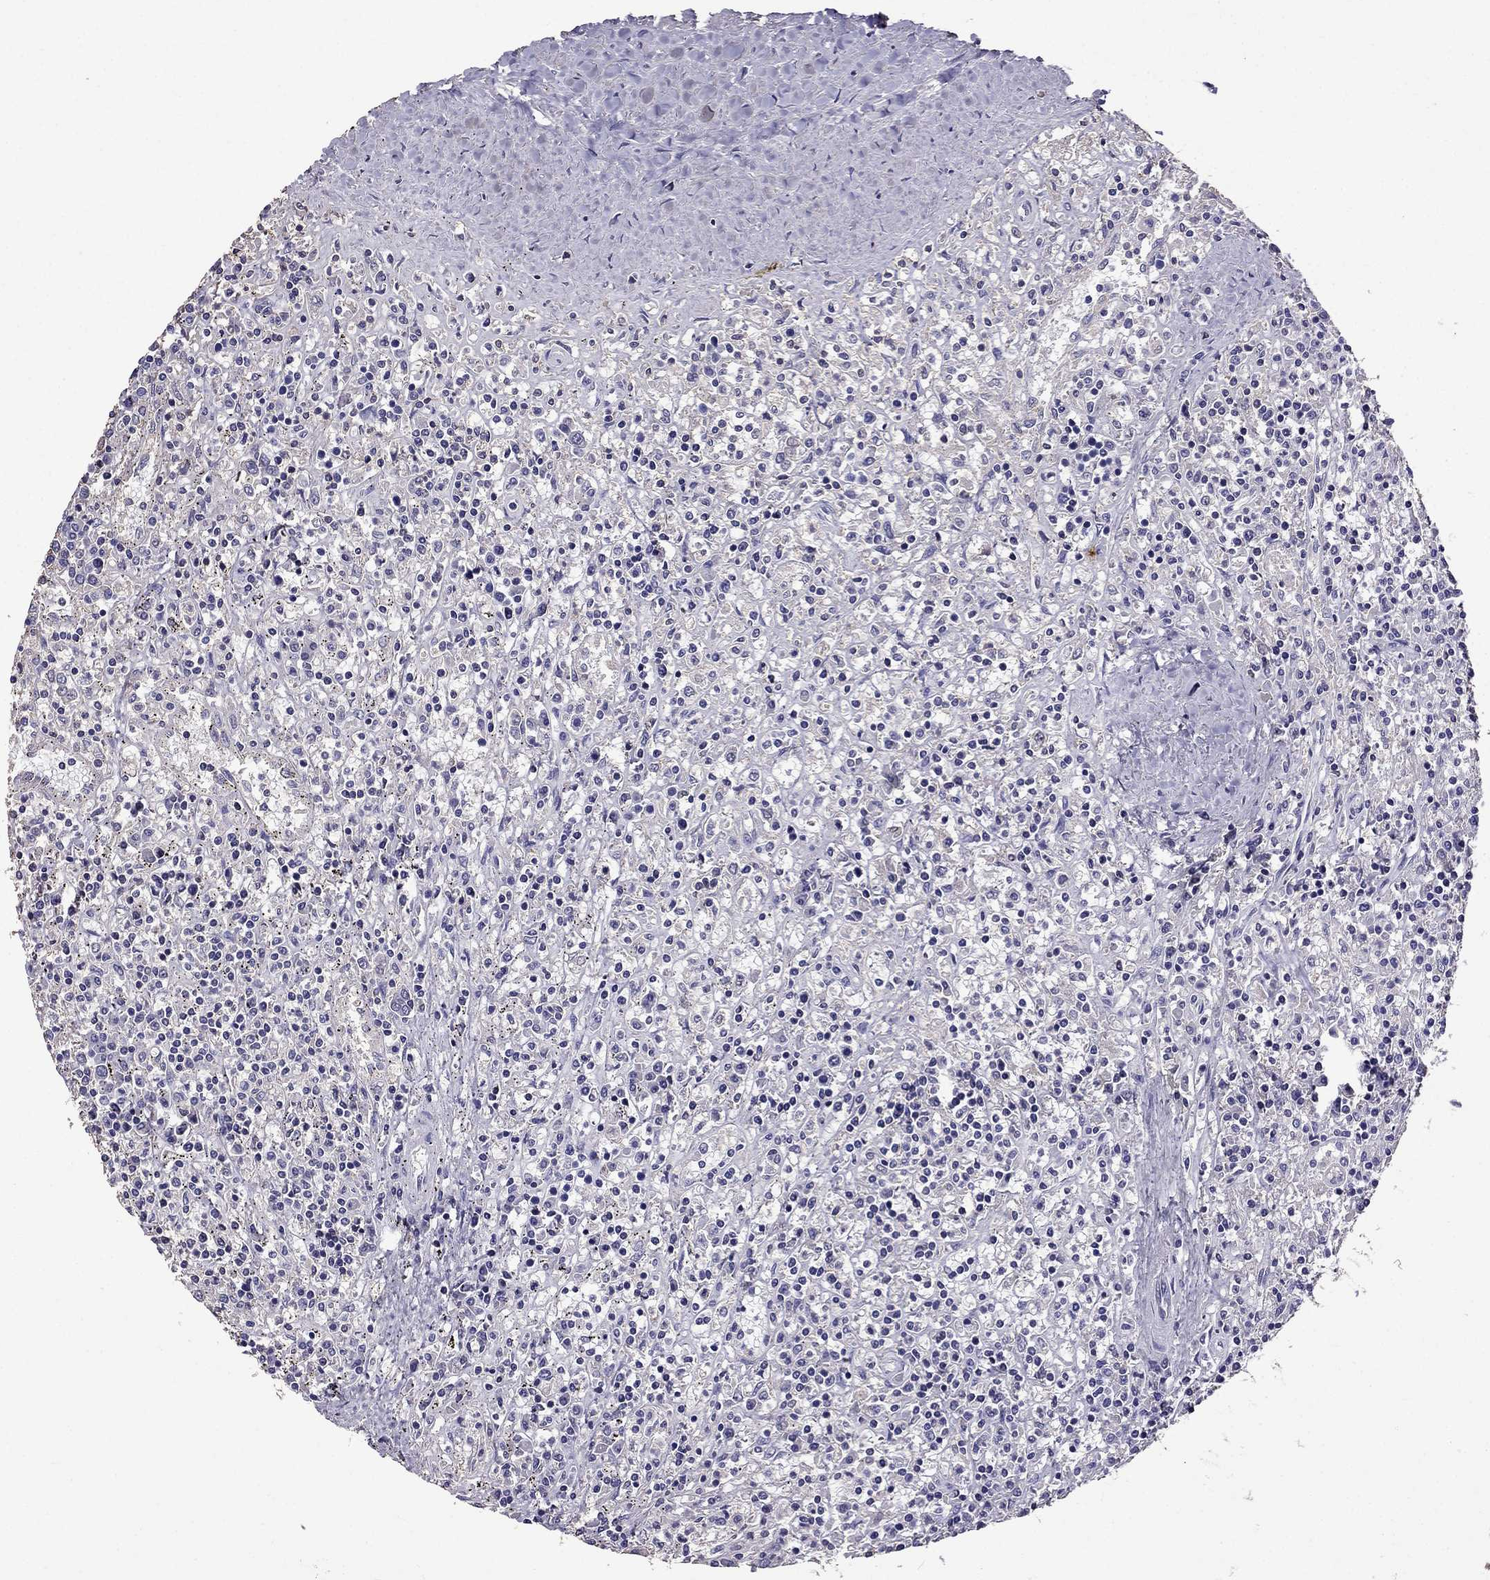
{"staining": {"intensity": "negative", "quantity": "none", "location": "none"}, "tissue": "lymphoma", "cell_type": "Tumor cells", "image_type": "cancer", "snomed": [{"axis": "morphology", "description": "Malignant lymphoma, non-Hodgkin's type, Low grade"}, {"axis": "topography", "description": "Spleen"}], "caption": "Tumor cells are negative for protein expression in human low-grade malignant lymphoma, non-Hodgkin's type.", "gene": "NKX3-1", "patient": {"sex": "male", "age": 62}}